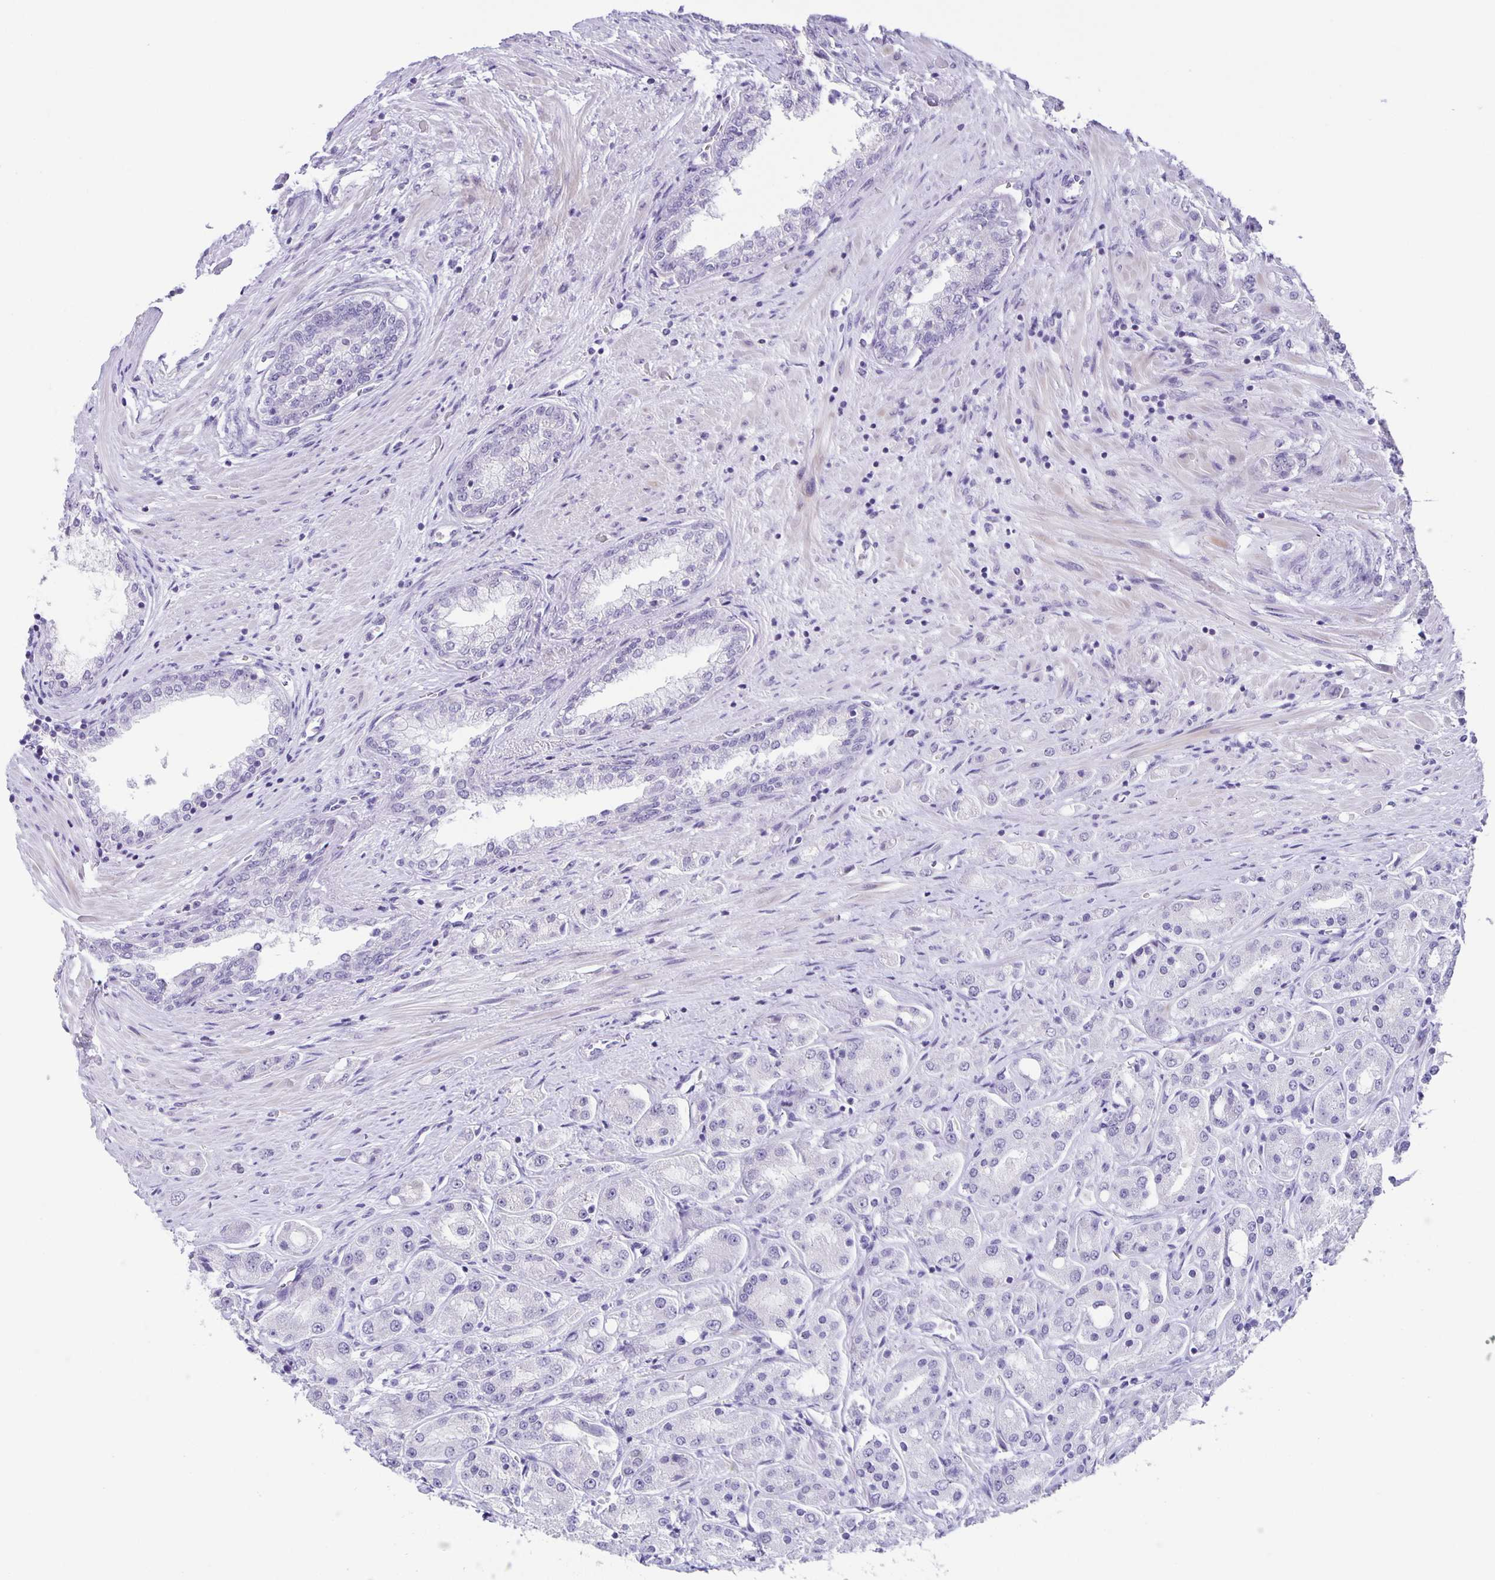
{"staining": {"intensity": "negative", "quantity": "none", "location": "none"}, "tissue": "prostate cancer", "cell_type": "Tumor cells", "image_type": "cancer", "snomed": [{"axis": "morphology", "description": "Adenocarcinoma, High grade"}, {"axis": "topography", "description": "Prostate"}], "caption": "The micrograph shows no significant positivity in tumor cells of prostate cancer.", "gene": "PHRF1", "patient": {"sex": "male", "age": 67}}